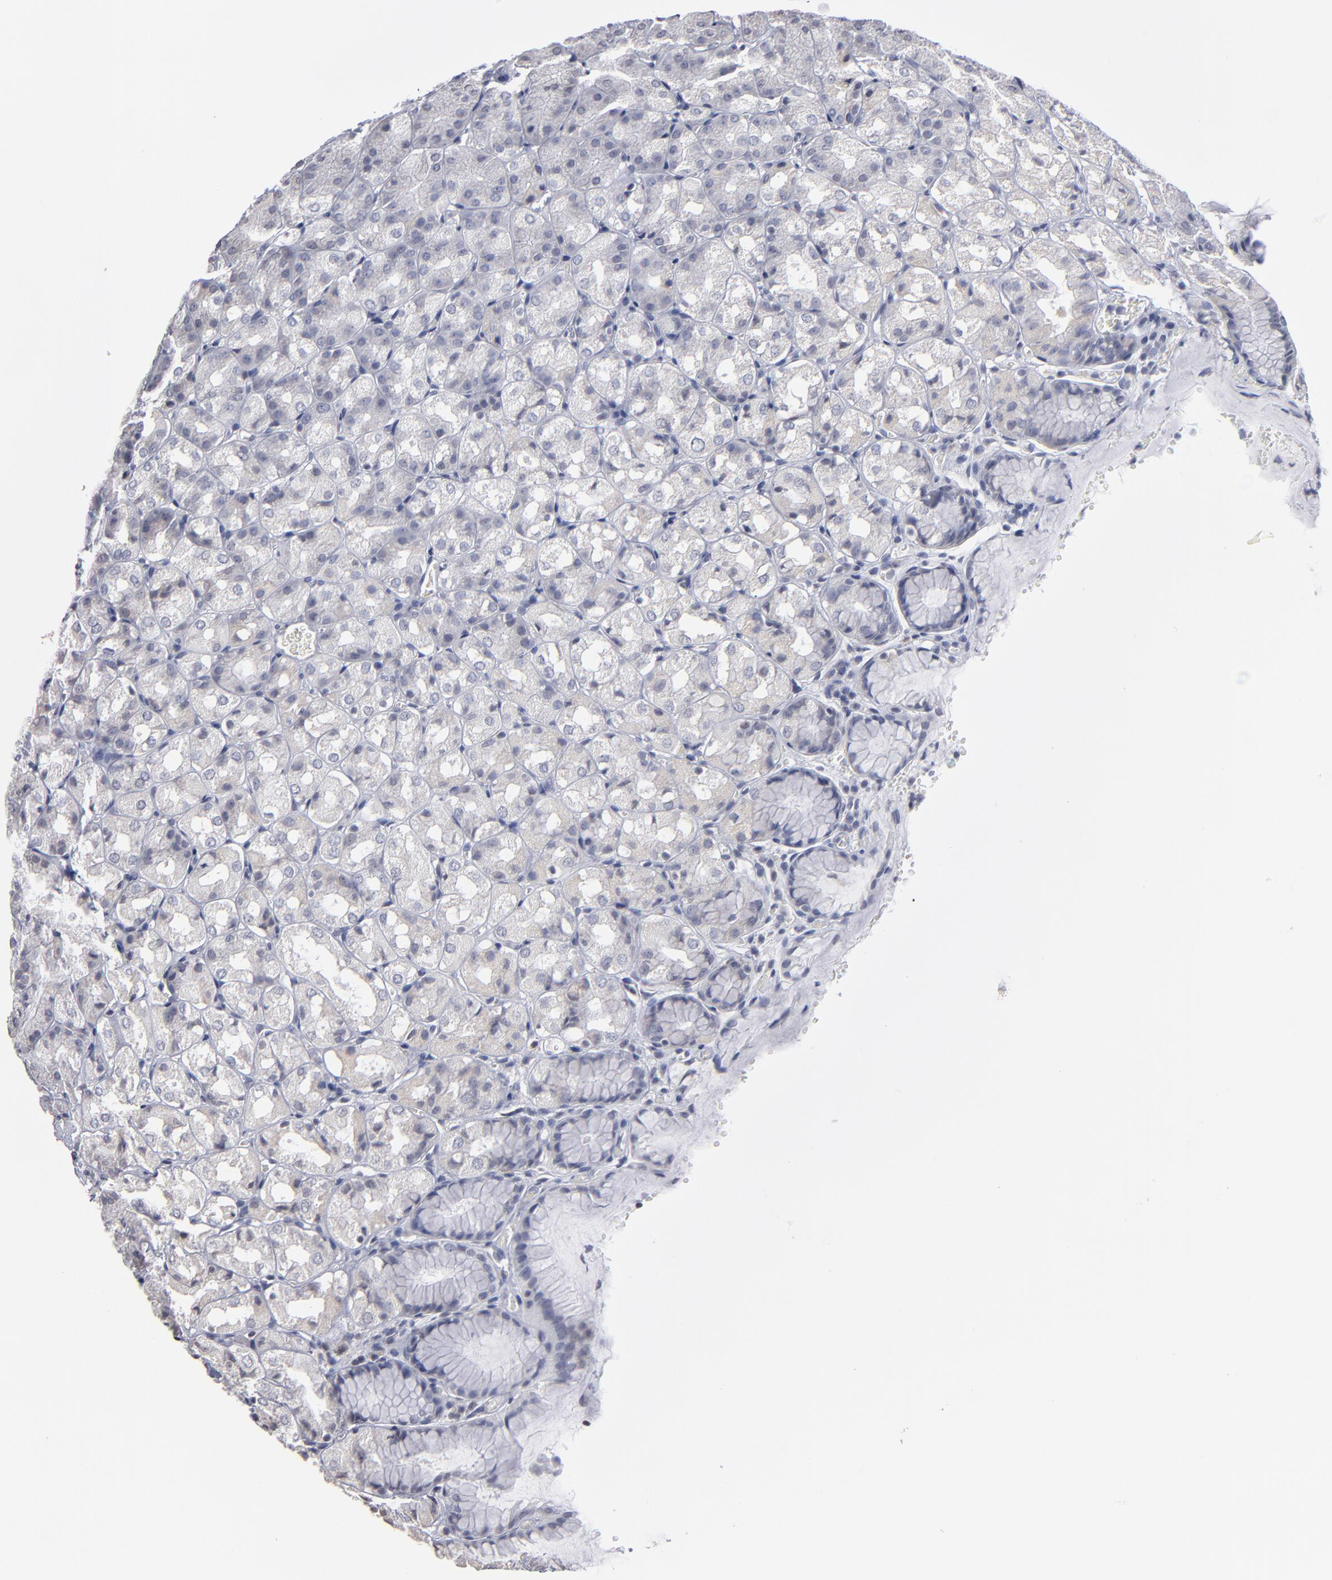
{"staining": {"intensity": "negative", "quantity": "none", "location": "none"}, "tissue": "stomach", "cell_type": "Glandular cells", "image_type": "normal", "snomed": [{"axis": "morphology", "description": "Normal tissue, NOS"}, {"axis": "topography", "description": "Stomach, upper"}], "caption": "Immunohistochemistry of unremarkable stomach shows no staining in glandular cells.", "gene": "RPH3A", "patient": {"sex": "female", "age": 81}}